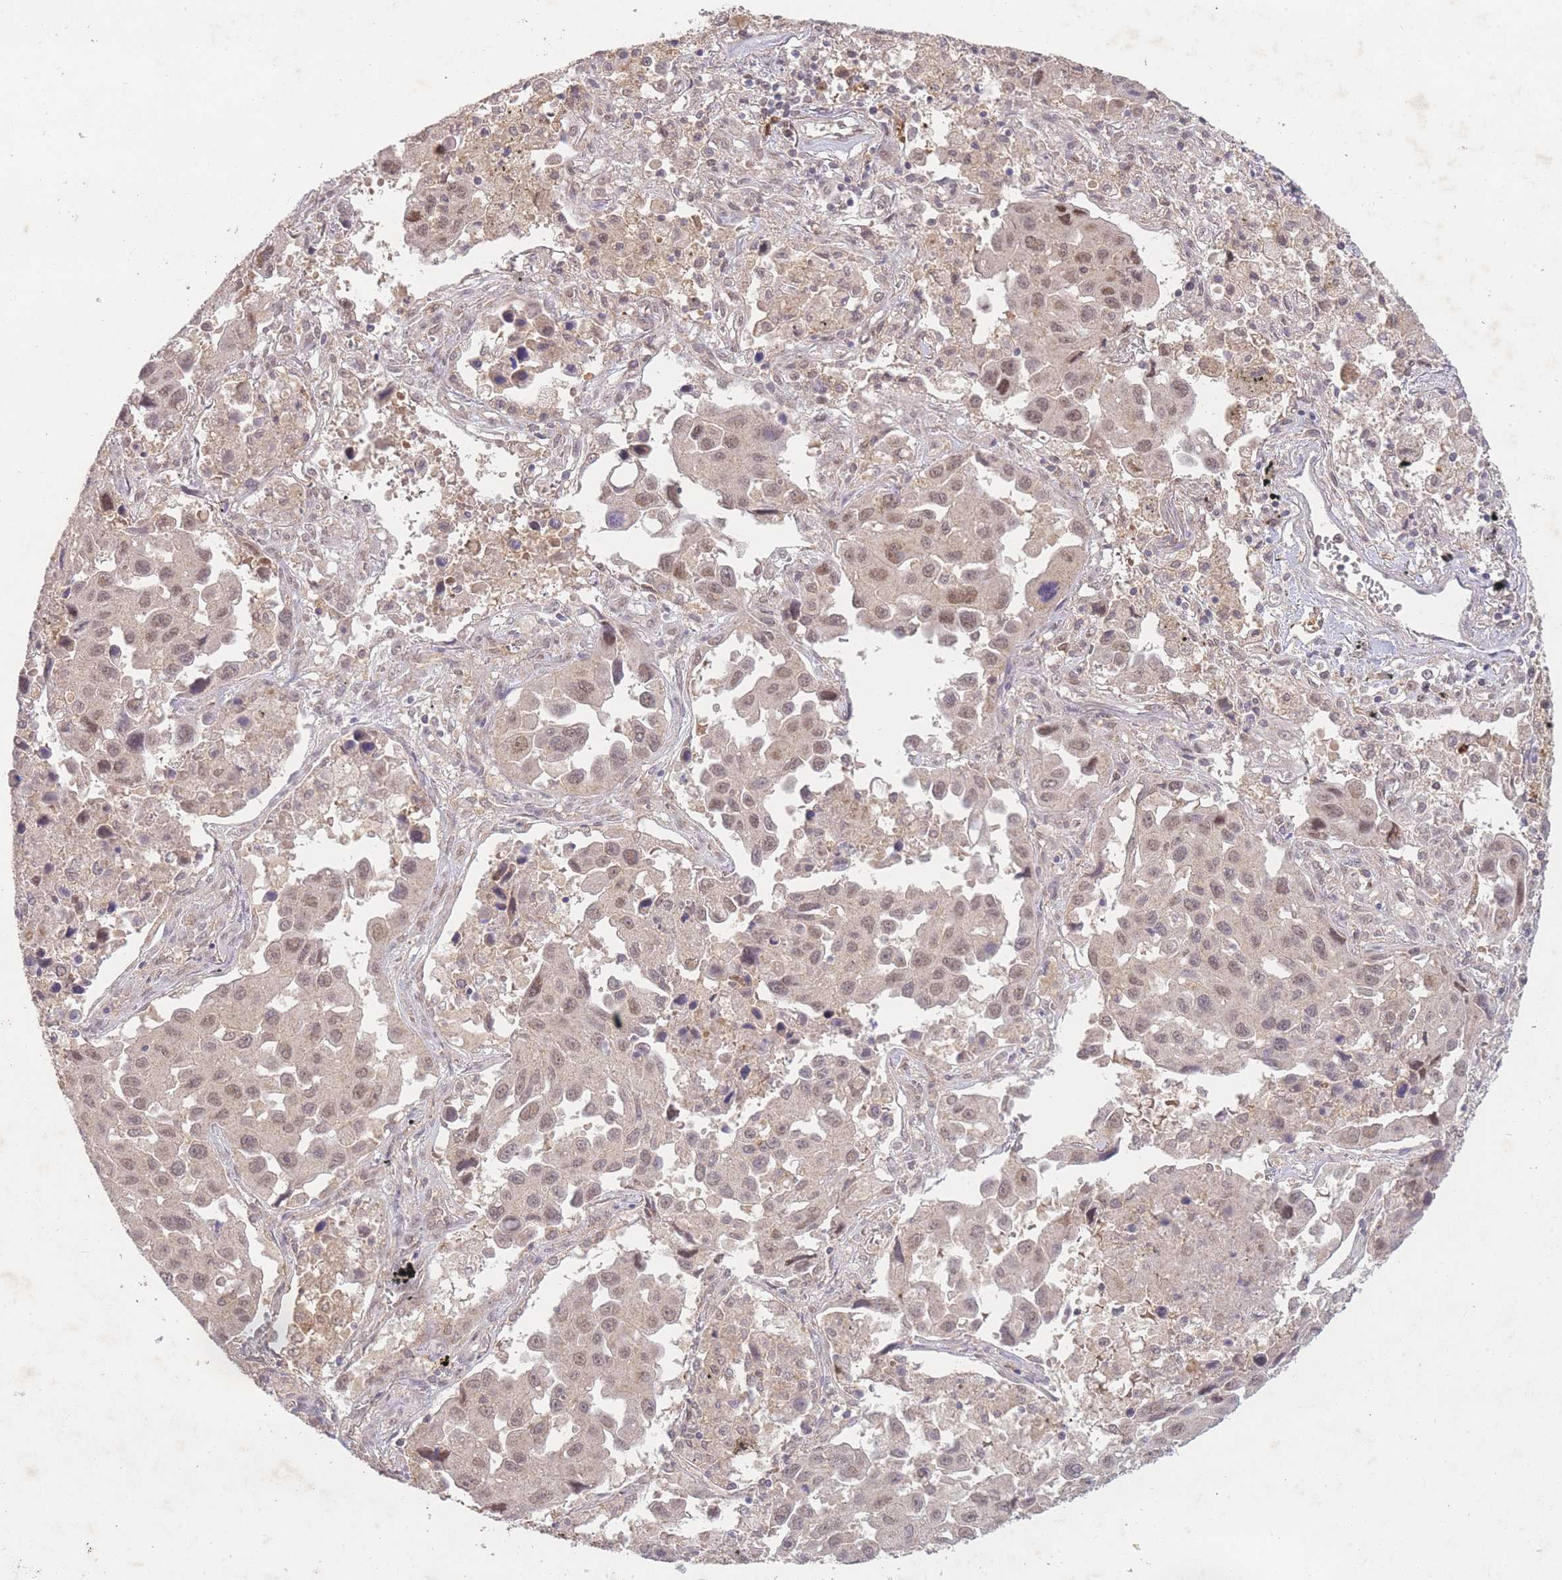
{"staining": {"intensity": "weak", "quantity": ">75%", "location": "nuclear"}, "tissue": "lung cancer", "cell_type": "Tumor cells", "image_type": "cancer", "snomed": [{"axis": "morphology", "description": "Adenocarcinoma, NOS"}, {"axis": "topography", "description": "Lung"}], "caption": "High-power microscopy captured an immunohistochemistry image of lung cancer (adenocarcinoma), revealing weak nuclear positivity in approximately >75% of tumor cells.", "gene": "RNF144B", "patient": {"sex": "male", "age": 66}}